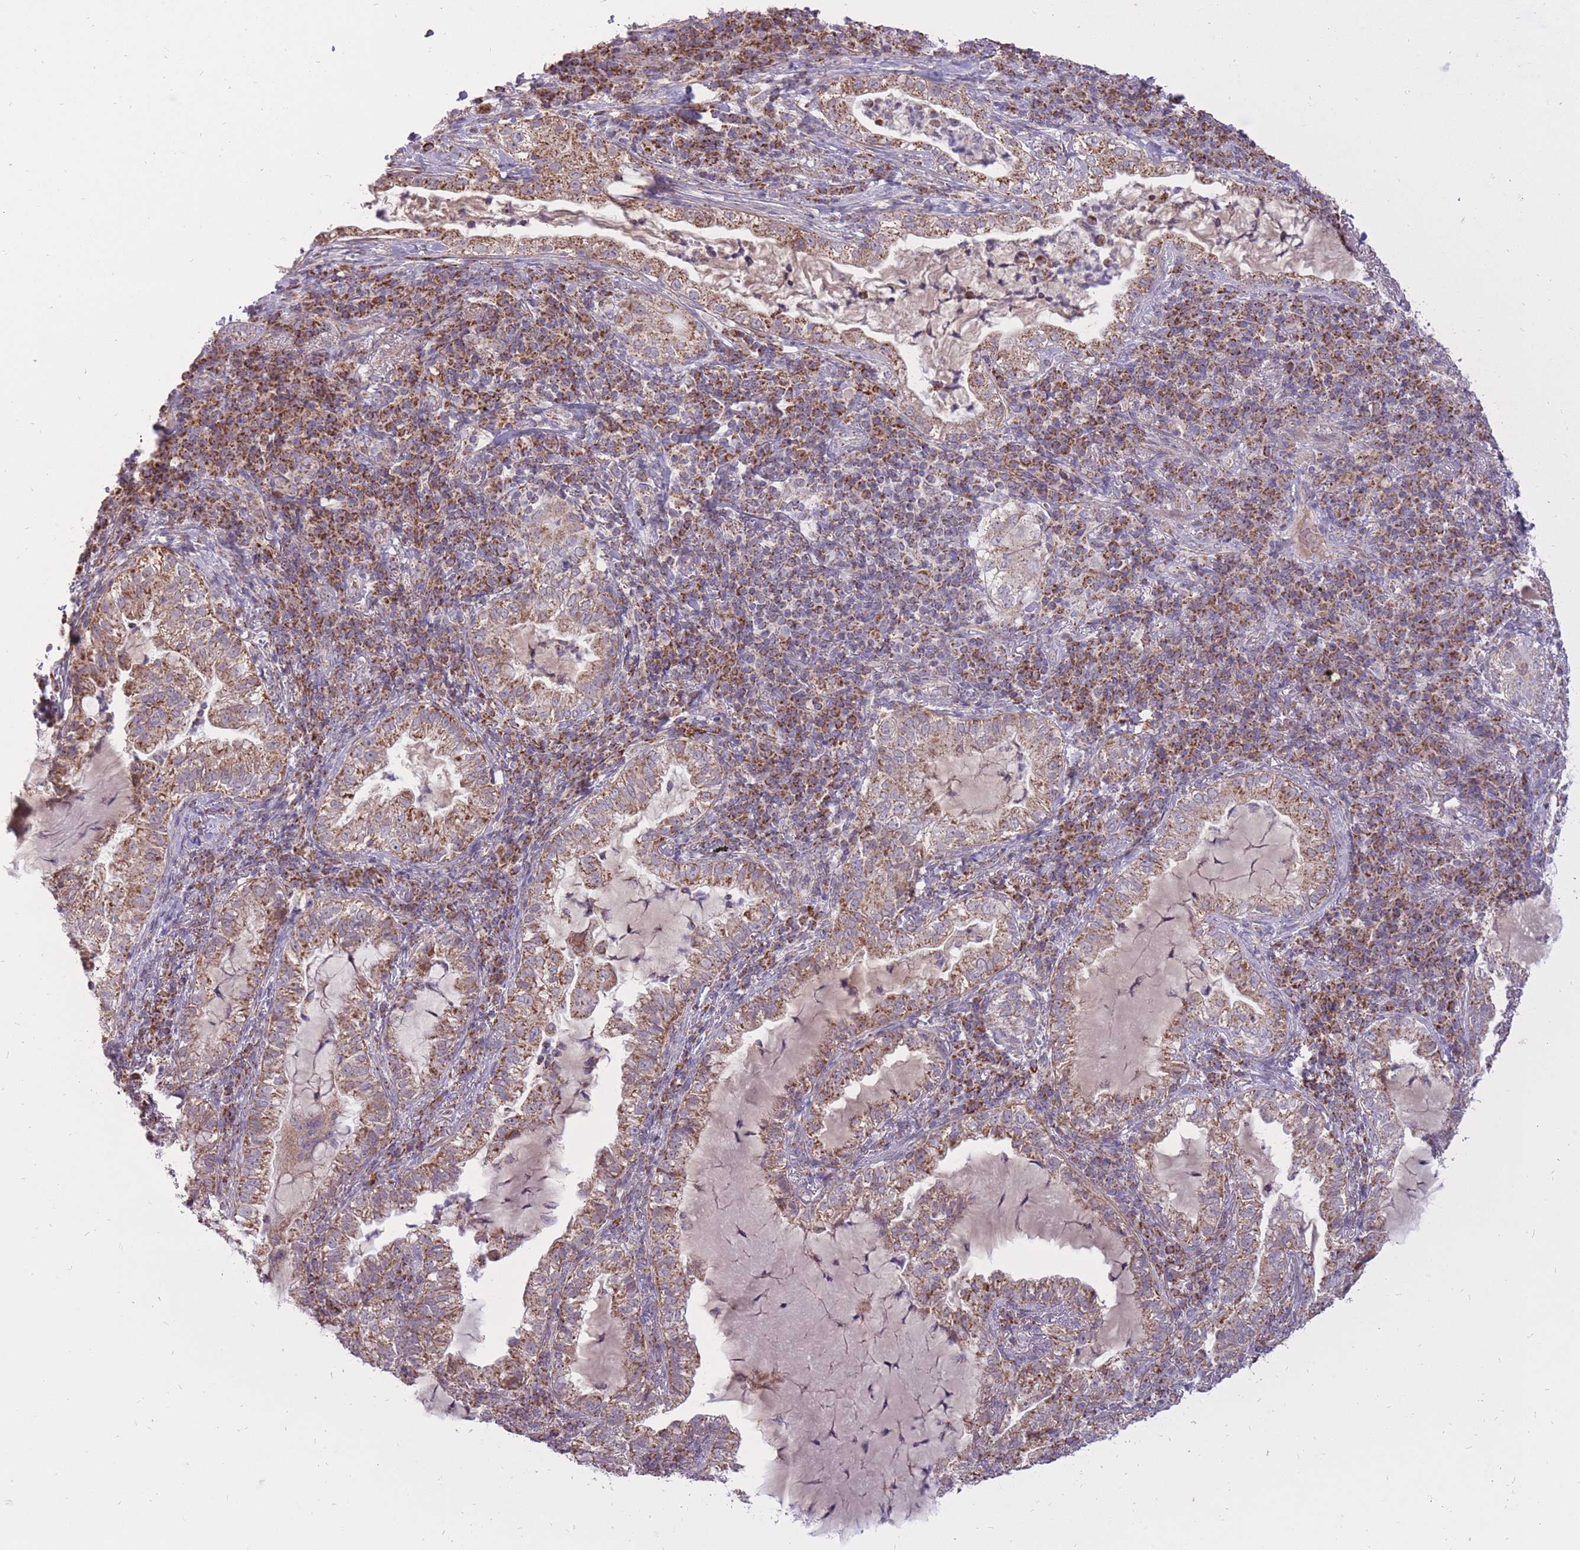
{"staining": {"intensity": "moderate", "quantity": ">75%", "location": "cytoplasmic/membranous"}, "tissue": "lung cancer", "cell_type": "Tumor cells", "image_type": "cancer", "snomed": [{"axis": "morphology", "description": "Adenocarcinoma, NOS"}, {"axis": "topography", "description": "Lung"}], "caption": "Protein staining demonstrates moderate cytoplasmic/membranous positivity in approximately >75% of tumor cells in lung adenocarcinoma. The staining was performed using DAB to visualize the protein expression in brown, while the nuclei were stained in blue with hematoxylin (Magnification: 20x).", "gene": "LIN7C", "patient": {"sex": "female", "age": 73}}